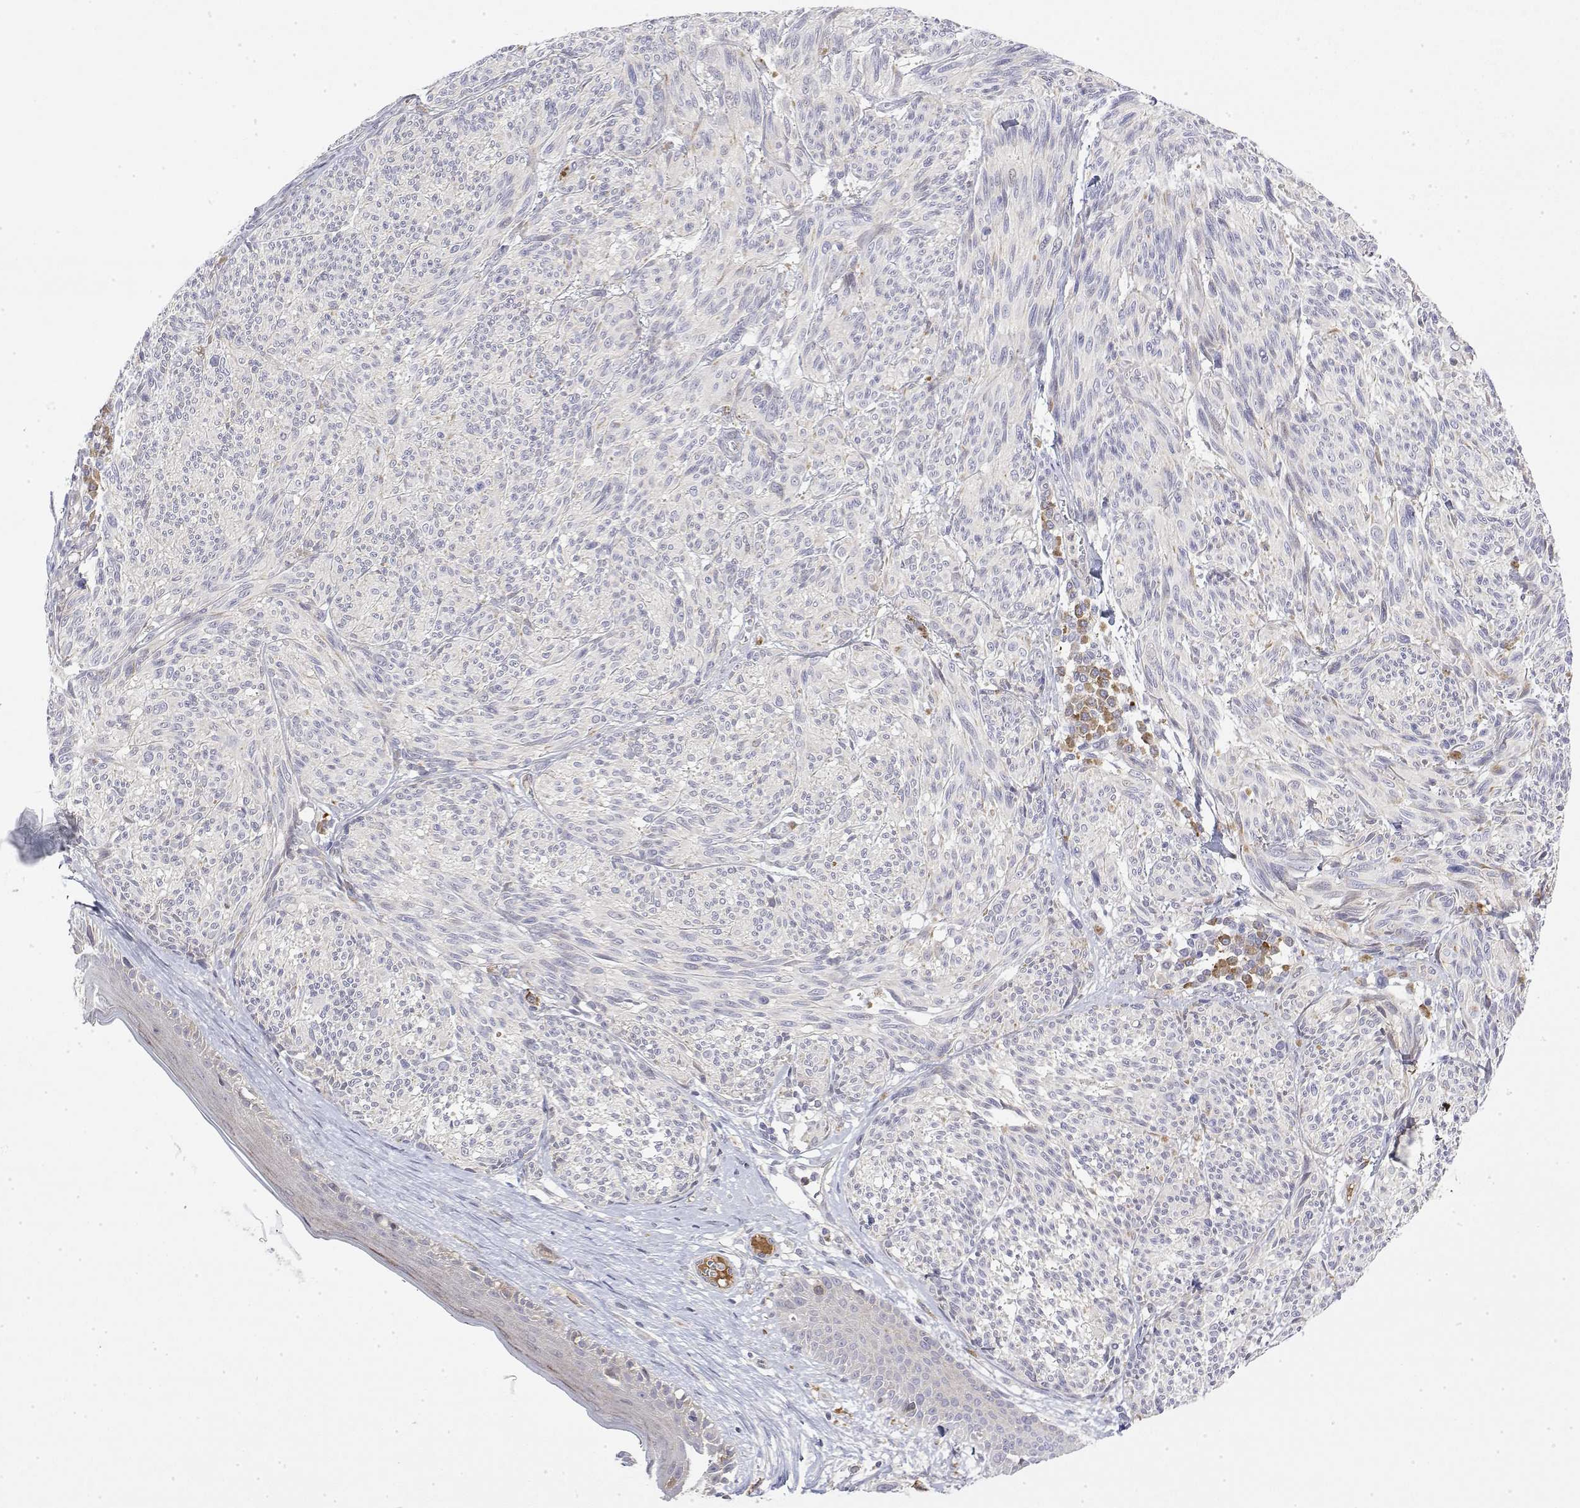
{"staining": {"intensity": "negative", "quantity": "none", "location": "none"}, "tissue": "melanoma", "cell_type": "Tumor cells", "image_type": "cancer", "snomed": [{"axis": "morphology", "description": "Malignant melanoma, NOS"}, {"axis": "topography", "description": "Skin"}], "caption": "There is no significant expression in tumor cells of melanoma.", "gene": "IGFBP4", "patient": {"sex": "male", "age": 79}}